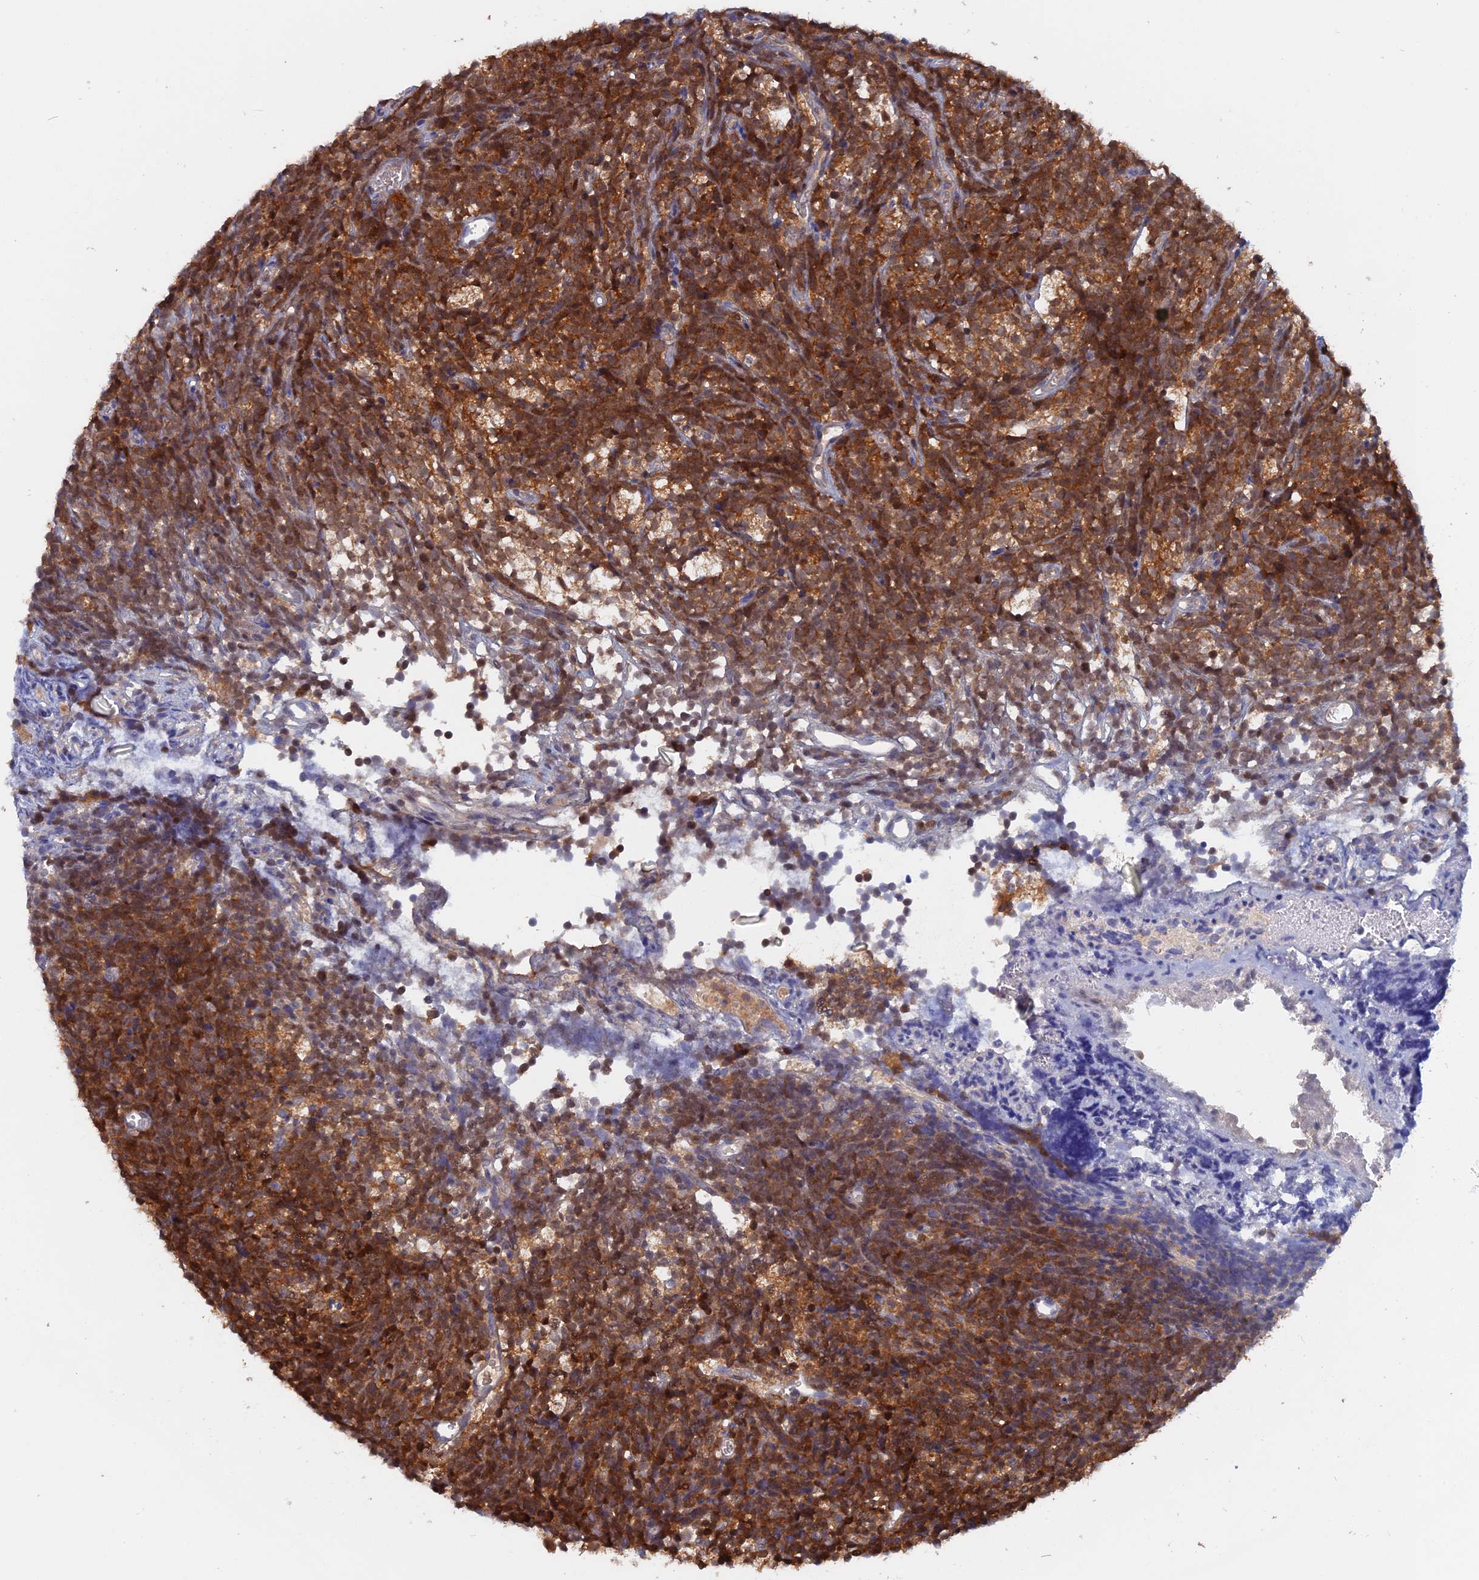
{"staining": {"intensity": "strong", "quantity": ">75%", "location": "cytoplasmic/membranous"}, "tissue": "glioma", "cell_type": "Tumor cells", "image_type": "cancer", "snomed": [{"axis": "morphology", "description": "Glioma, malignant, Low grade"}, {"axis": "topography", "description": "Brain"}], "caption": "Glioma tissue reveals strong cytoplasmic/membranous expression in approximately >75% of tumor cells (Stains: DAB (3,3'-diaminobenzidine) in brown, nuclei in blue, Microscopy: brightfield microscopy at high magnification).", "gene": "BLVRA", "patient": {"sex": "female", "age": 1}}